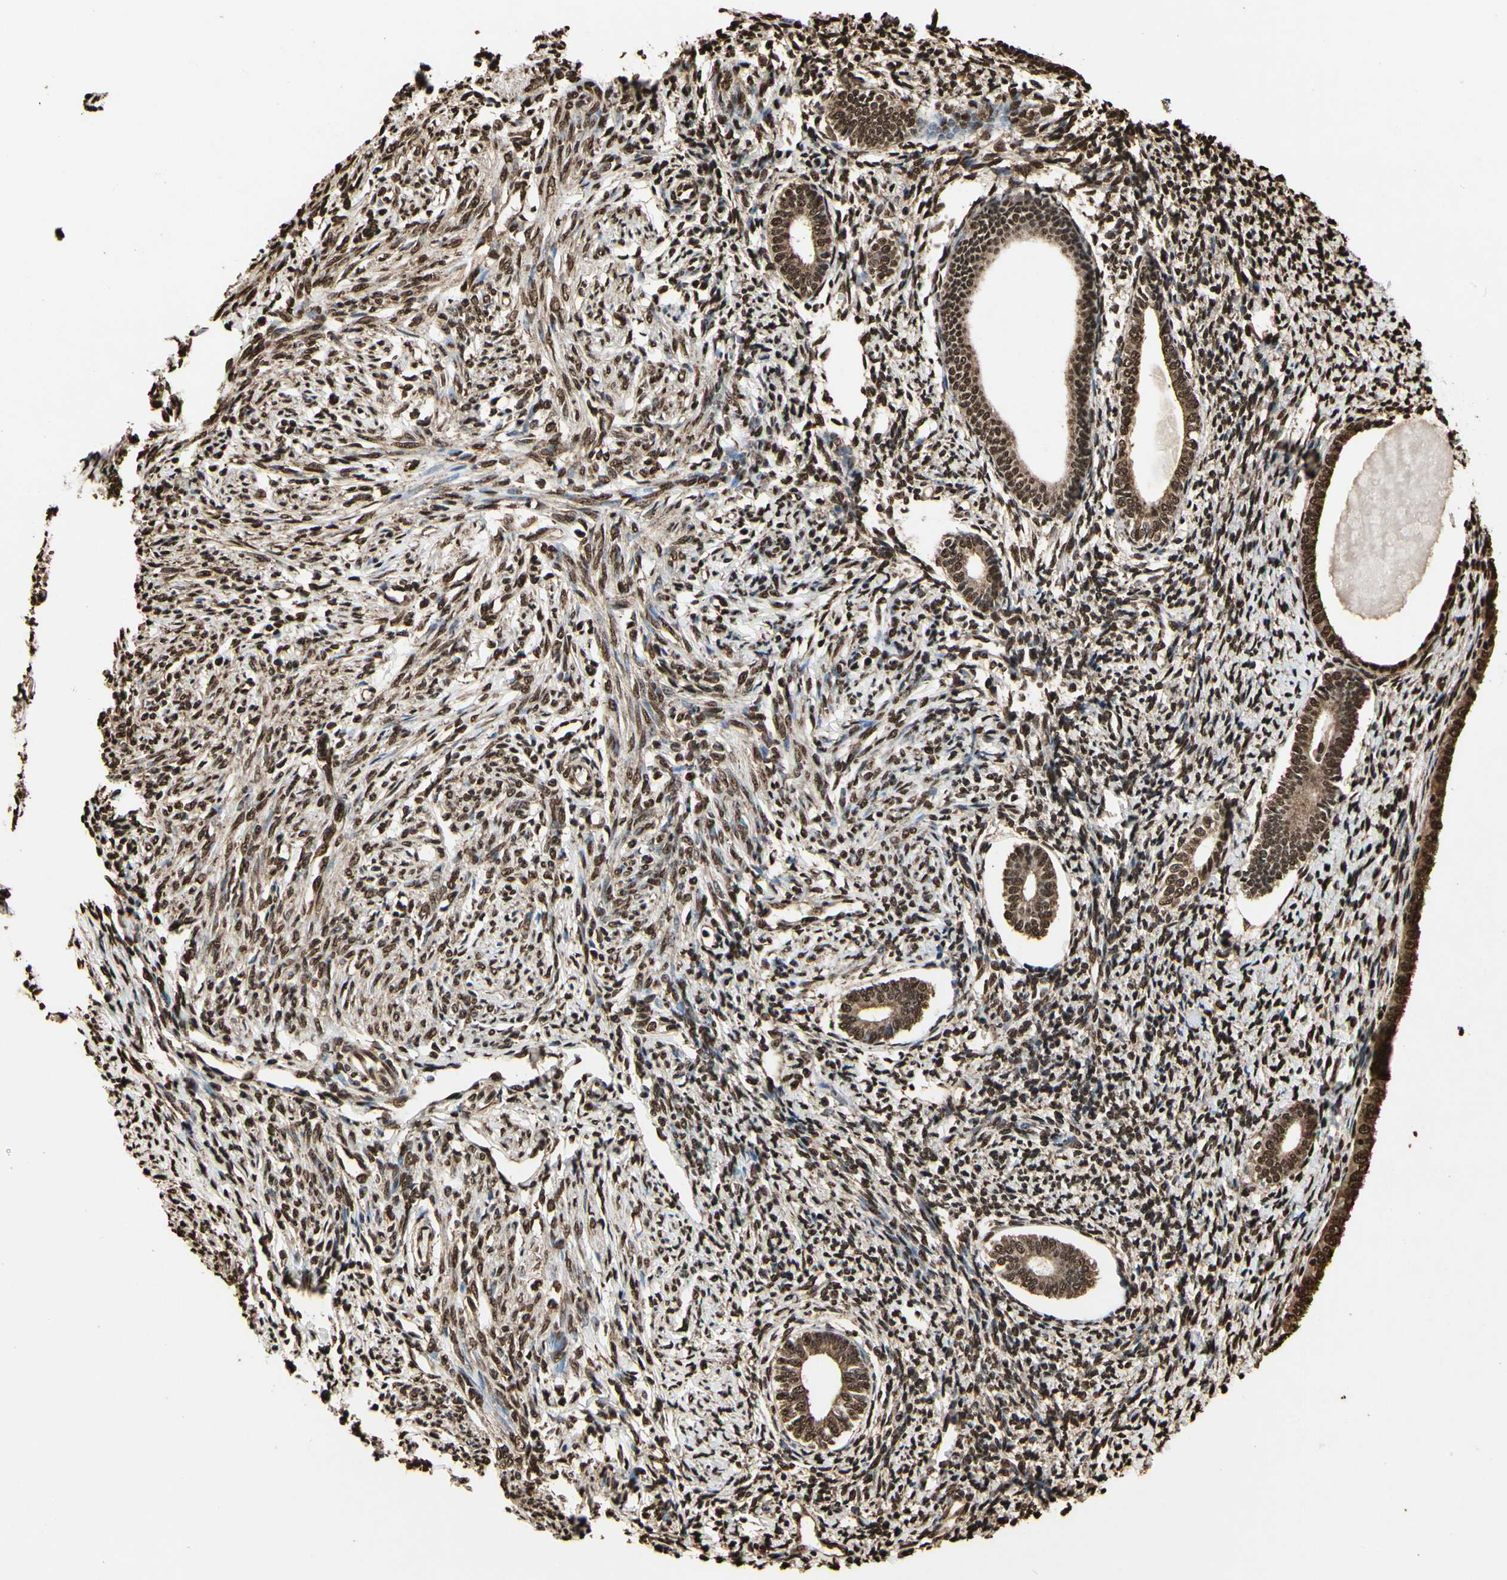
{"staining": {"intensity": "strong", "quantity": ">75%", "location": "cytoplasmic/membranous,nuclear"}, "tissue": "endometrium", "cell_type": "Cells in endometrial stroma", "image_type": "normal", "snomed": [{"axis": "morphology", "description": "Normal tissue, NOS"}, {"axis": "topography", "description": "Endometrium"}], "caption": "Protein expression analysis of unremarkable human endometrium reveals strong cytoplasmic/membranous,nuclear positivity in about >75% of cells in endometrial stroma.", "gene": "HNRNPK", "patient": {"sex": "female", "age": 71}}